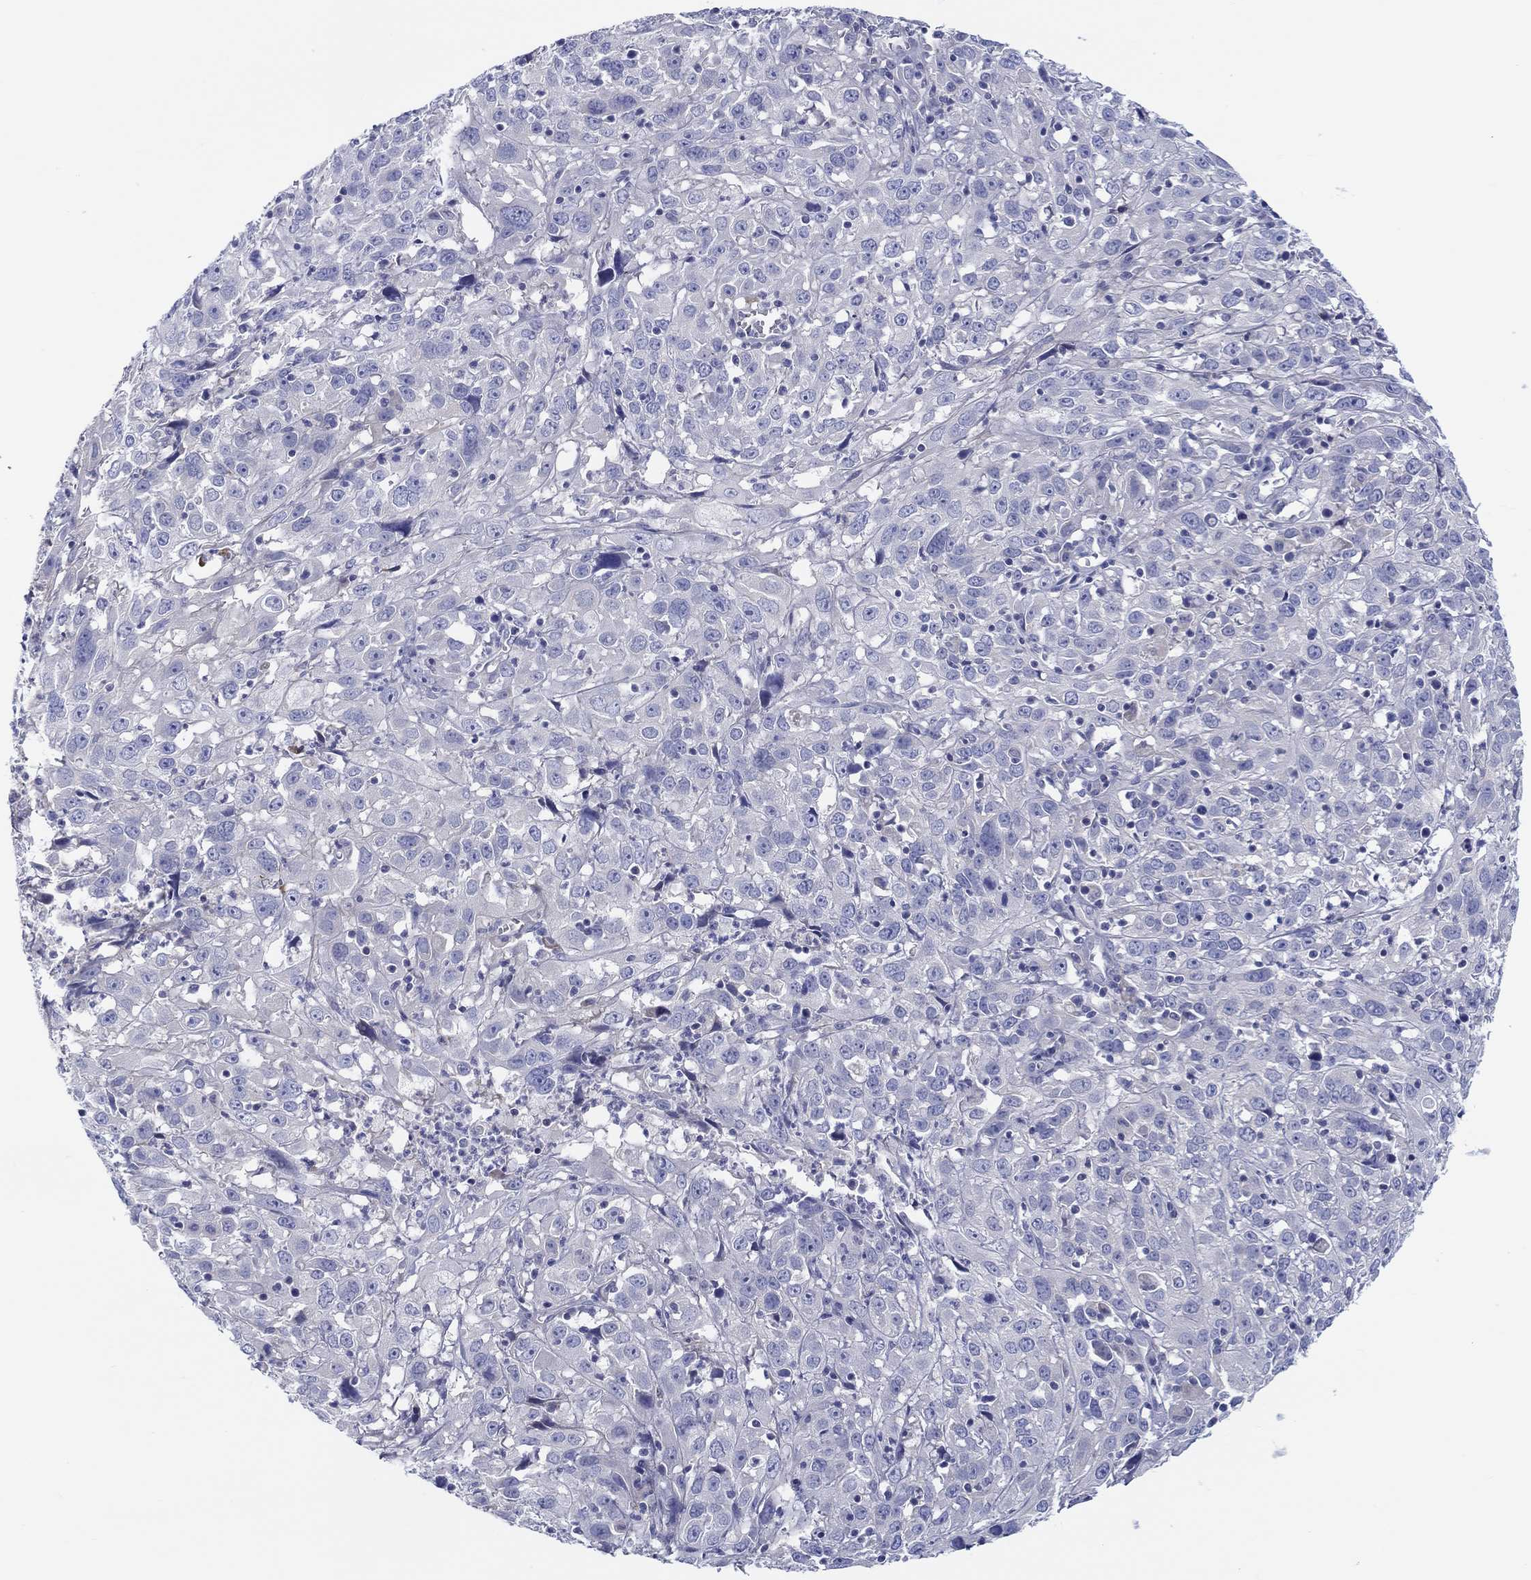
{"staining": {"intensity": "negative", "quantity": "none", "location": "none"}, "tissue": "cervical cancer", "cell_type": "Tumor cells", "image_type": "cancer", "snomed": [{"axis": "morphology", "description": "Squamous cell carcinoma, NOS"}, {"axis": "topography", "description": "Cervix"}], "caption": "Tumor cells are negative for brown protein staining in cervical squamous cell carcinoma. The staining was performed using DAB to visualize the protein expression in brown, while the nuclei were stained in blue with hematoxylin (Magnification: 20x).", "gene": "HAPLN4", "patient": {"sex": "female", "age": 32}}